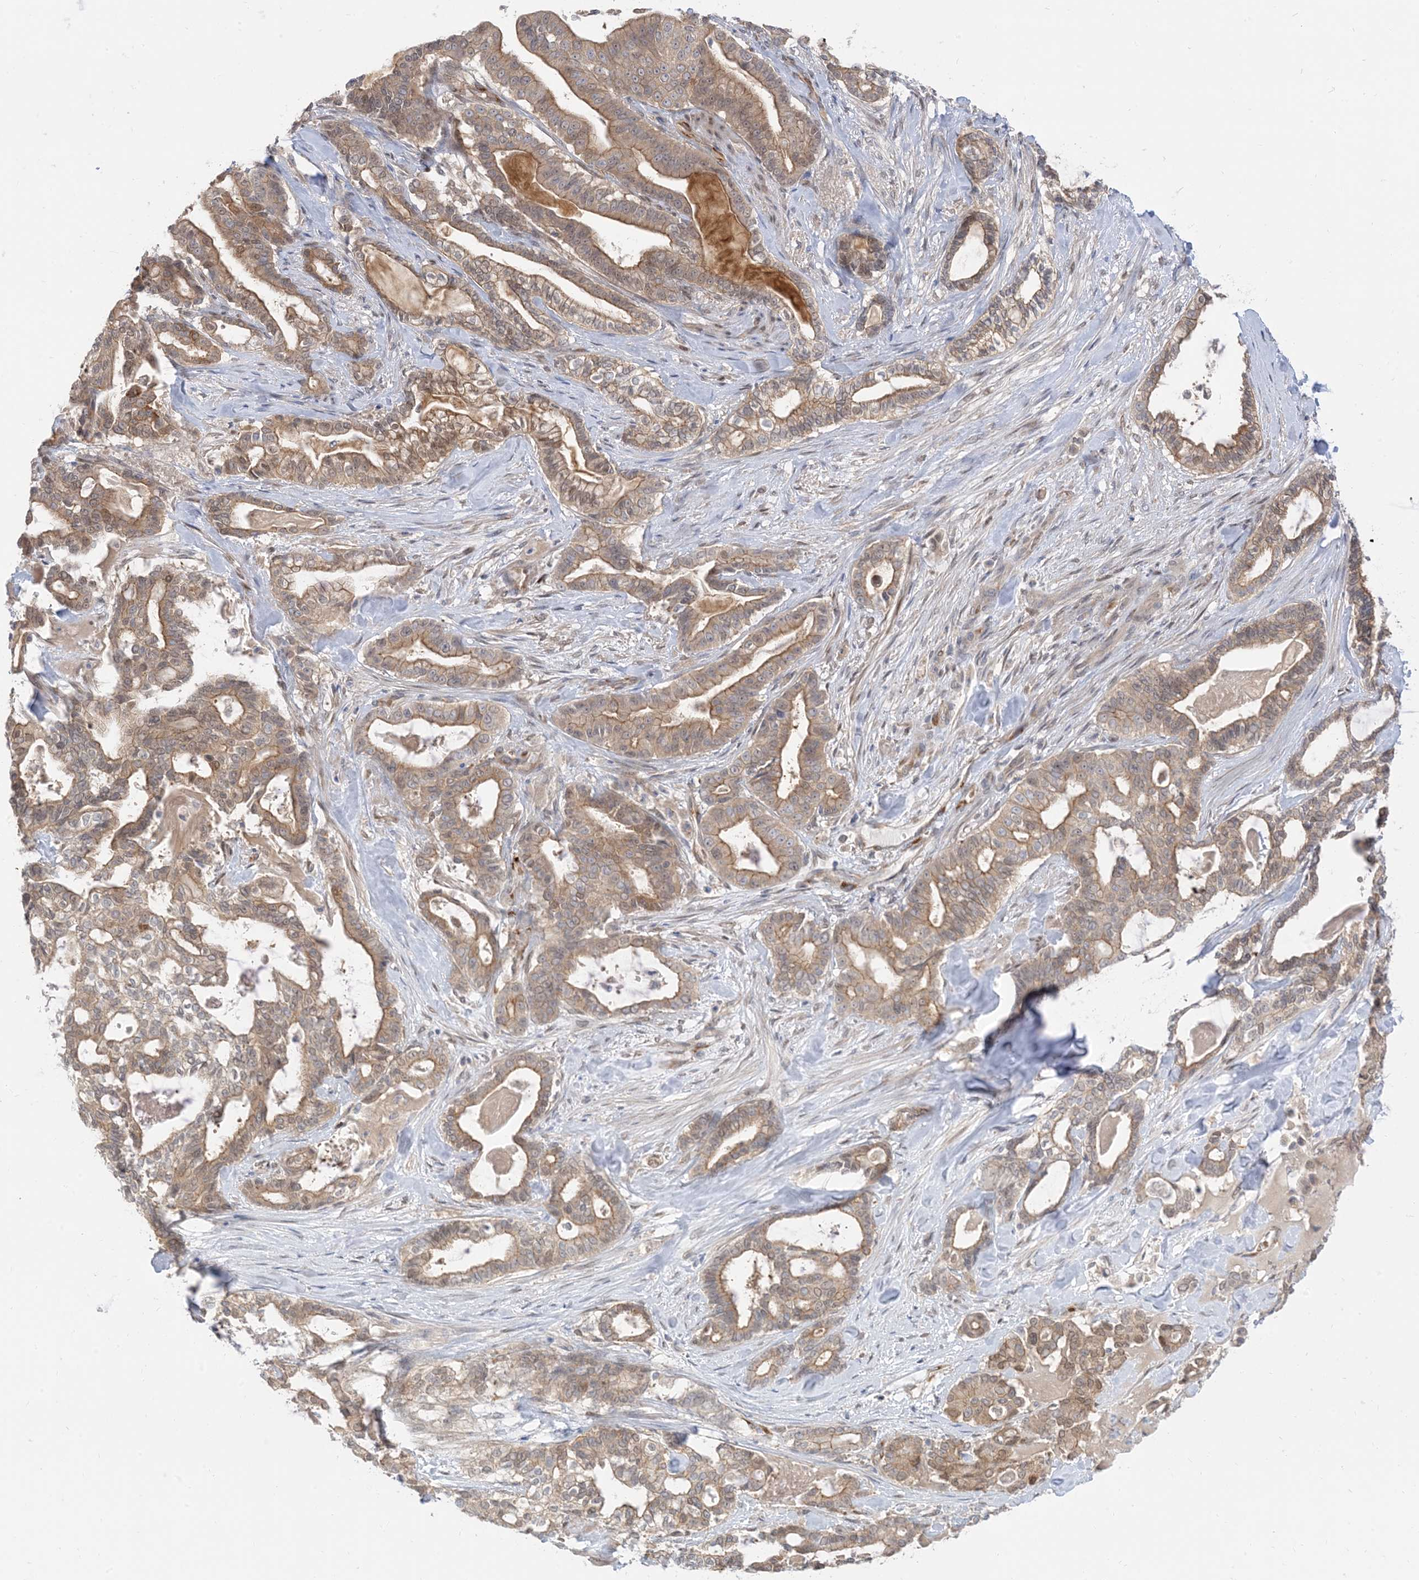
{"staining": {"intensity": "moderate", "quantity": ">75%", "location": "cytoplasmic/membranous"}, "tissue": "pancreatic cancer", "cell_type": "Tumor cells", "image_type": "cancer", "snomed": [{"axis": "morphology", "description": "Adenocarcinoma, NOS"}, {"axis": "topography", "description": "Pancreas"}], "caption": "Protein expression analysis of pancreatic cancer exhibits moderate cytoplasmic/membranous staining in about >75% of tumor cells.", "gene": "RIN1", "patient": {"sex": "male", "age": 63}}